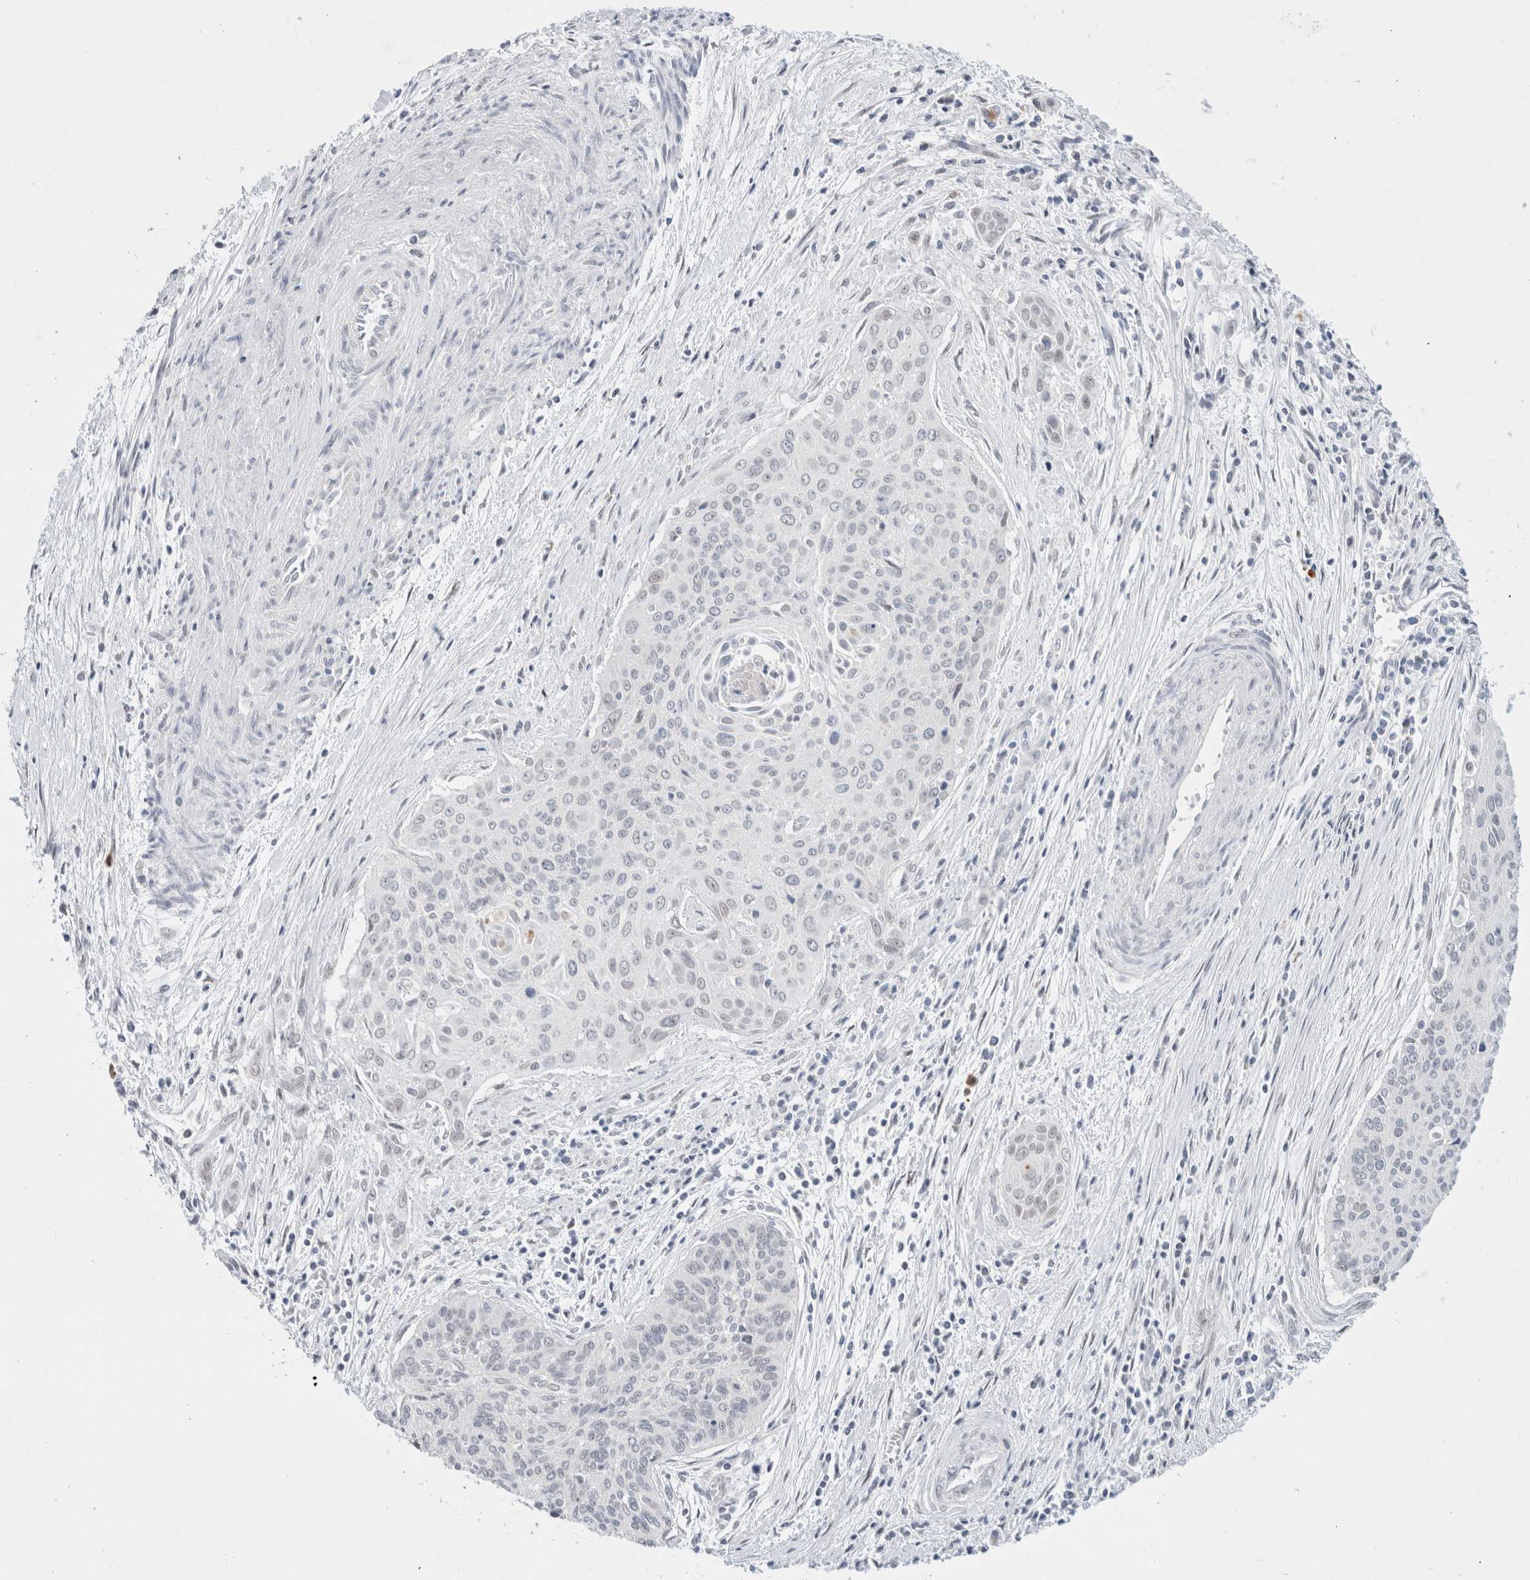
{"staining": {"intensity": "negative", "quantity": "none", "location": "none"}, "tissue": "cervical cancer", "cell_type": "Tumor cells", "image_type": "cancer", "snomed": [{"axis": "morphology", "description": "Squamous cell carcinoma, NOS"}, {"axis": "topography", "description": "Cervix"}], "caption": "This histopathology image is of squamous cell carcinoma (cervical) stained with immunohistochemistry to label a protein in brown with the nuclei are counter-stained blue. There is no positivity in tumor cells.", "gene": "SLC22A12", "patient": {"sex": "female", "age": 55}}